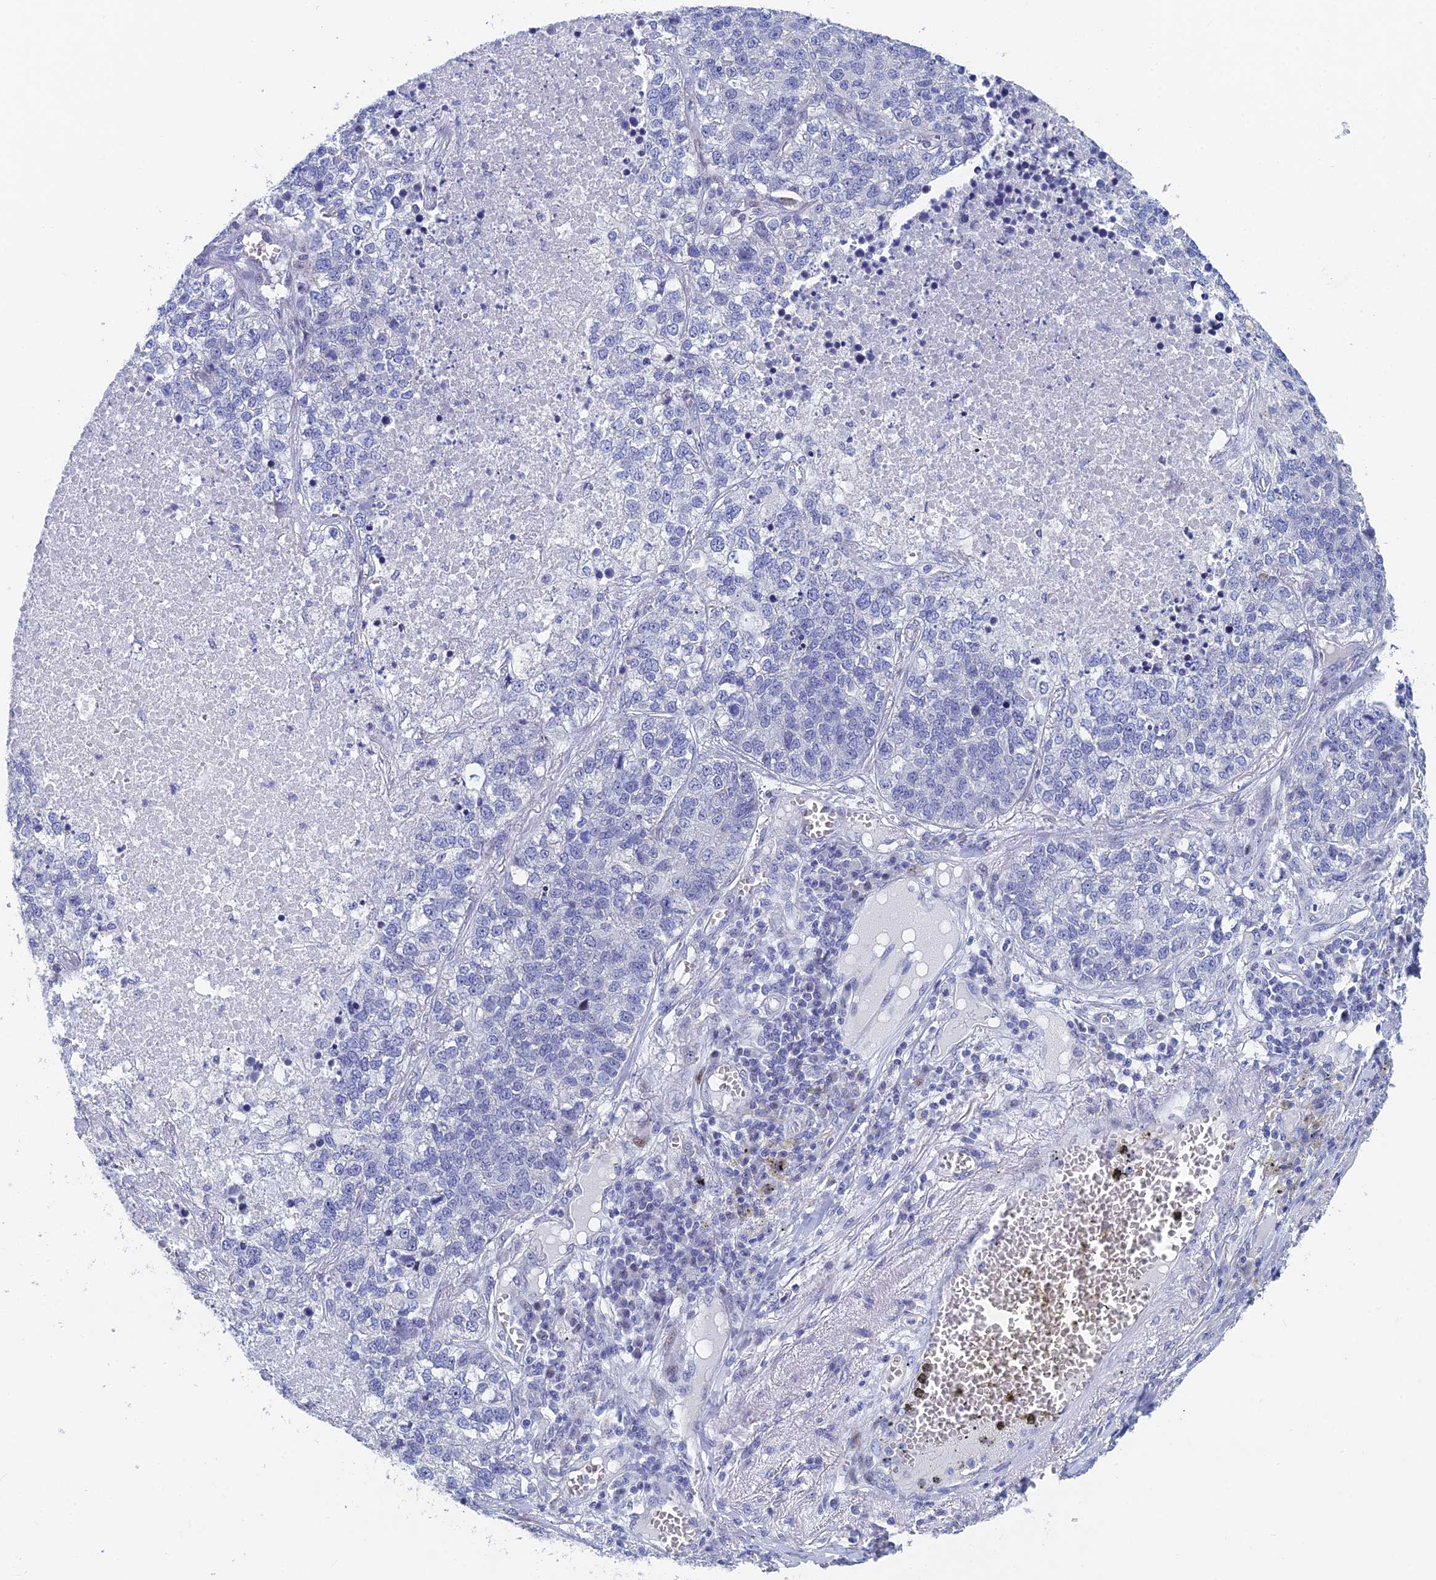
{"staining": {"intensity": "negative", "quantity": "none", "location": "none"}, "tissue": "lung cancer", "cell_type": "Tumor cells", "image_type": "cancer", "snomed": [{"axis": "morphology", "description": "Adenocarcinoma, NOS"}, {"axis": "topography", "description": "Lung"}], "caption": "An immunohistochemistry histopathology image of lung cancer is shown. There is no staining in tumor cells of lung cancer. (DAB (3,3'-diaminobenzidine) immunohistochemistry, high magnification).", "gene": "DRGX", "patient": {"sex": "male", "age": 49}}